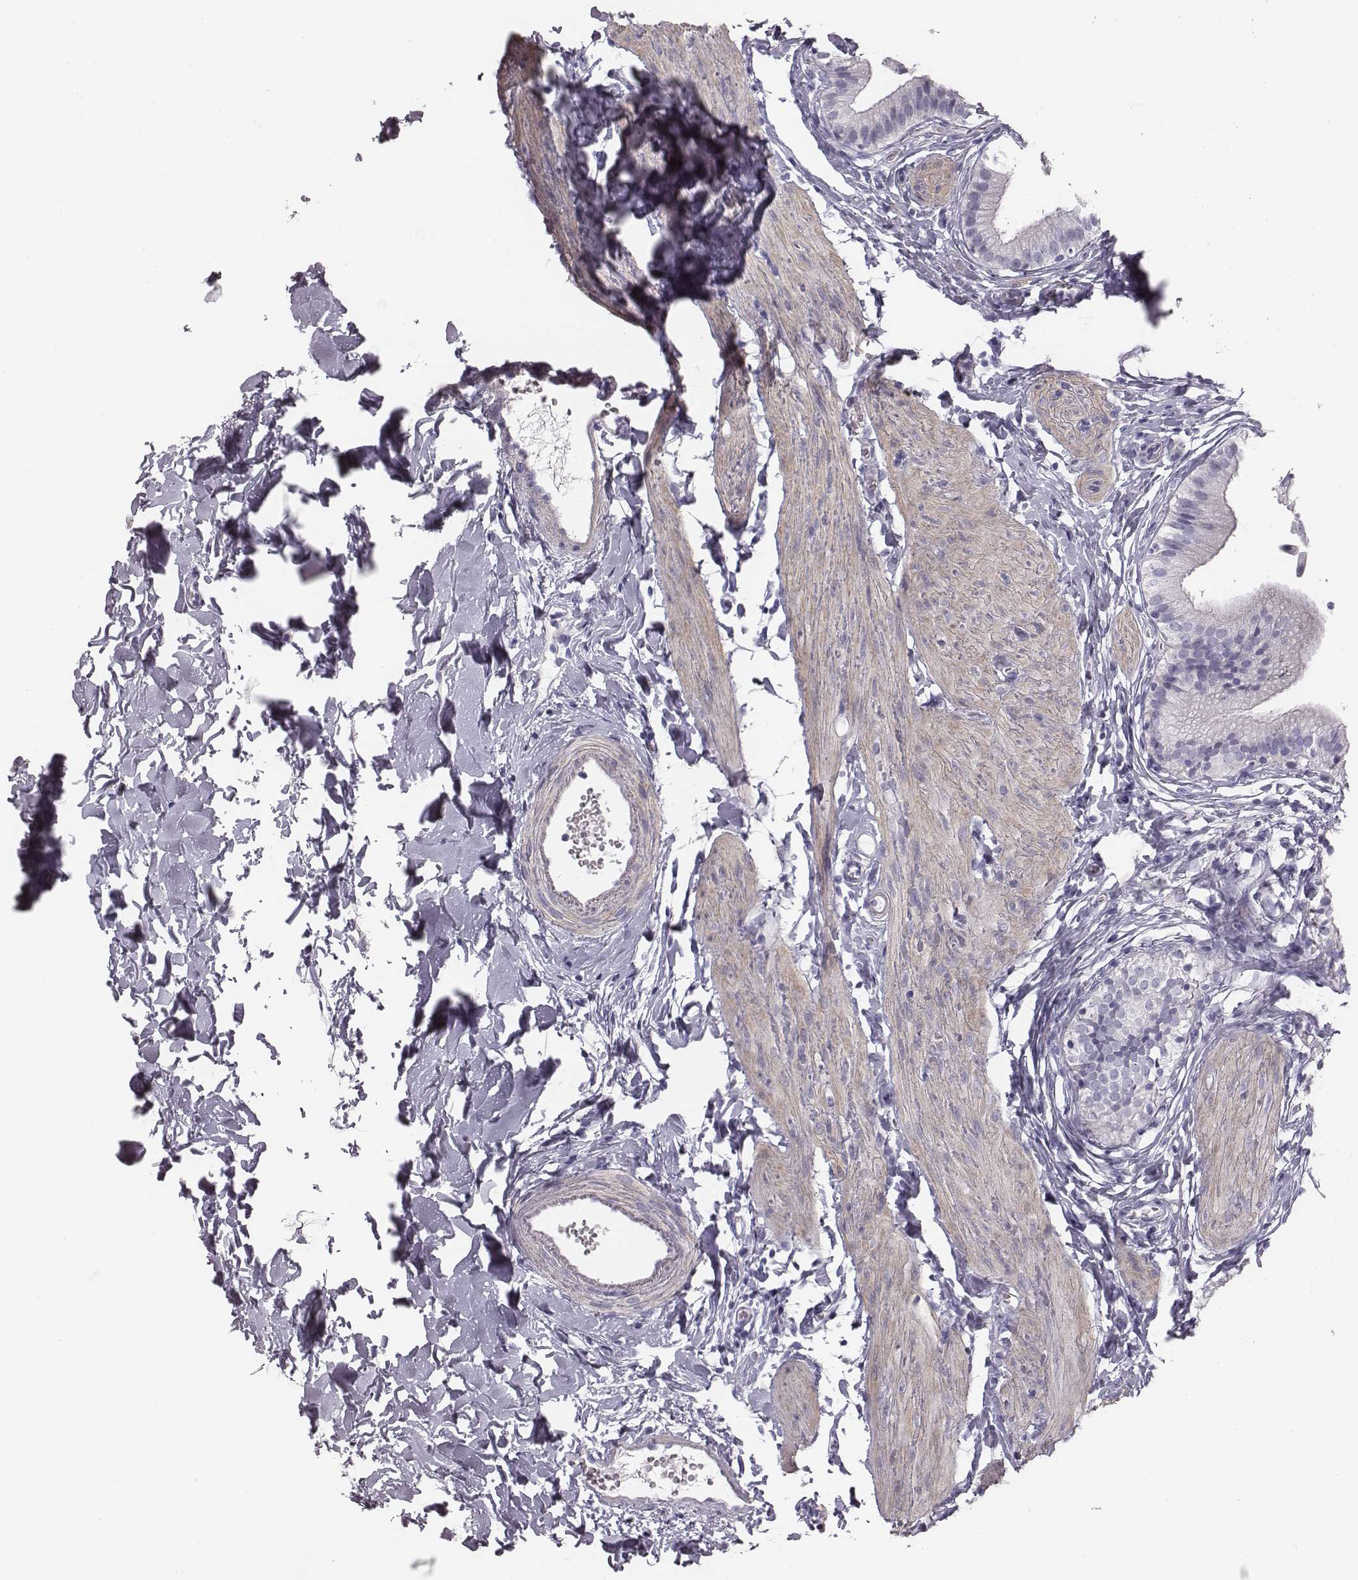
{"staining": {"intensity": "negative", "quantity": "none", "location": "none"}, "tissue": "gallbladder", "cell_type": "Glandular cells", "image_type": "normal", "snomed": [{"axis": "morphology", "description": "Normal tissue, NOS"}, {"axis": "topography", "description": "Gallbladder"}], "caption": "Immunohistochemistry of benign human gallbladder displays no staining in glandular cells.", "gene": "CRISP1", "patient": {"sex": "female", "age": 47}}